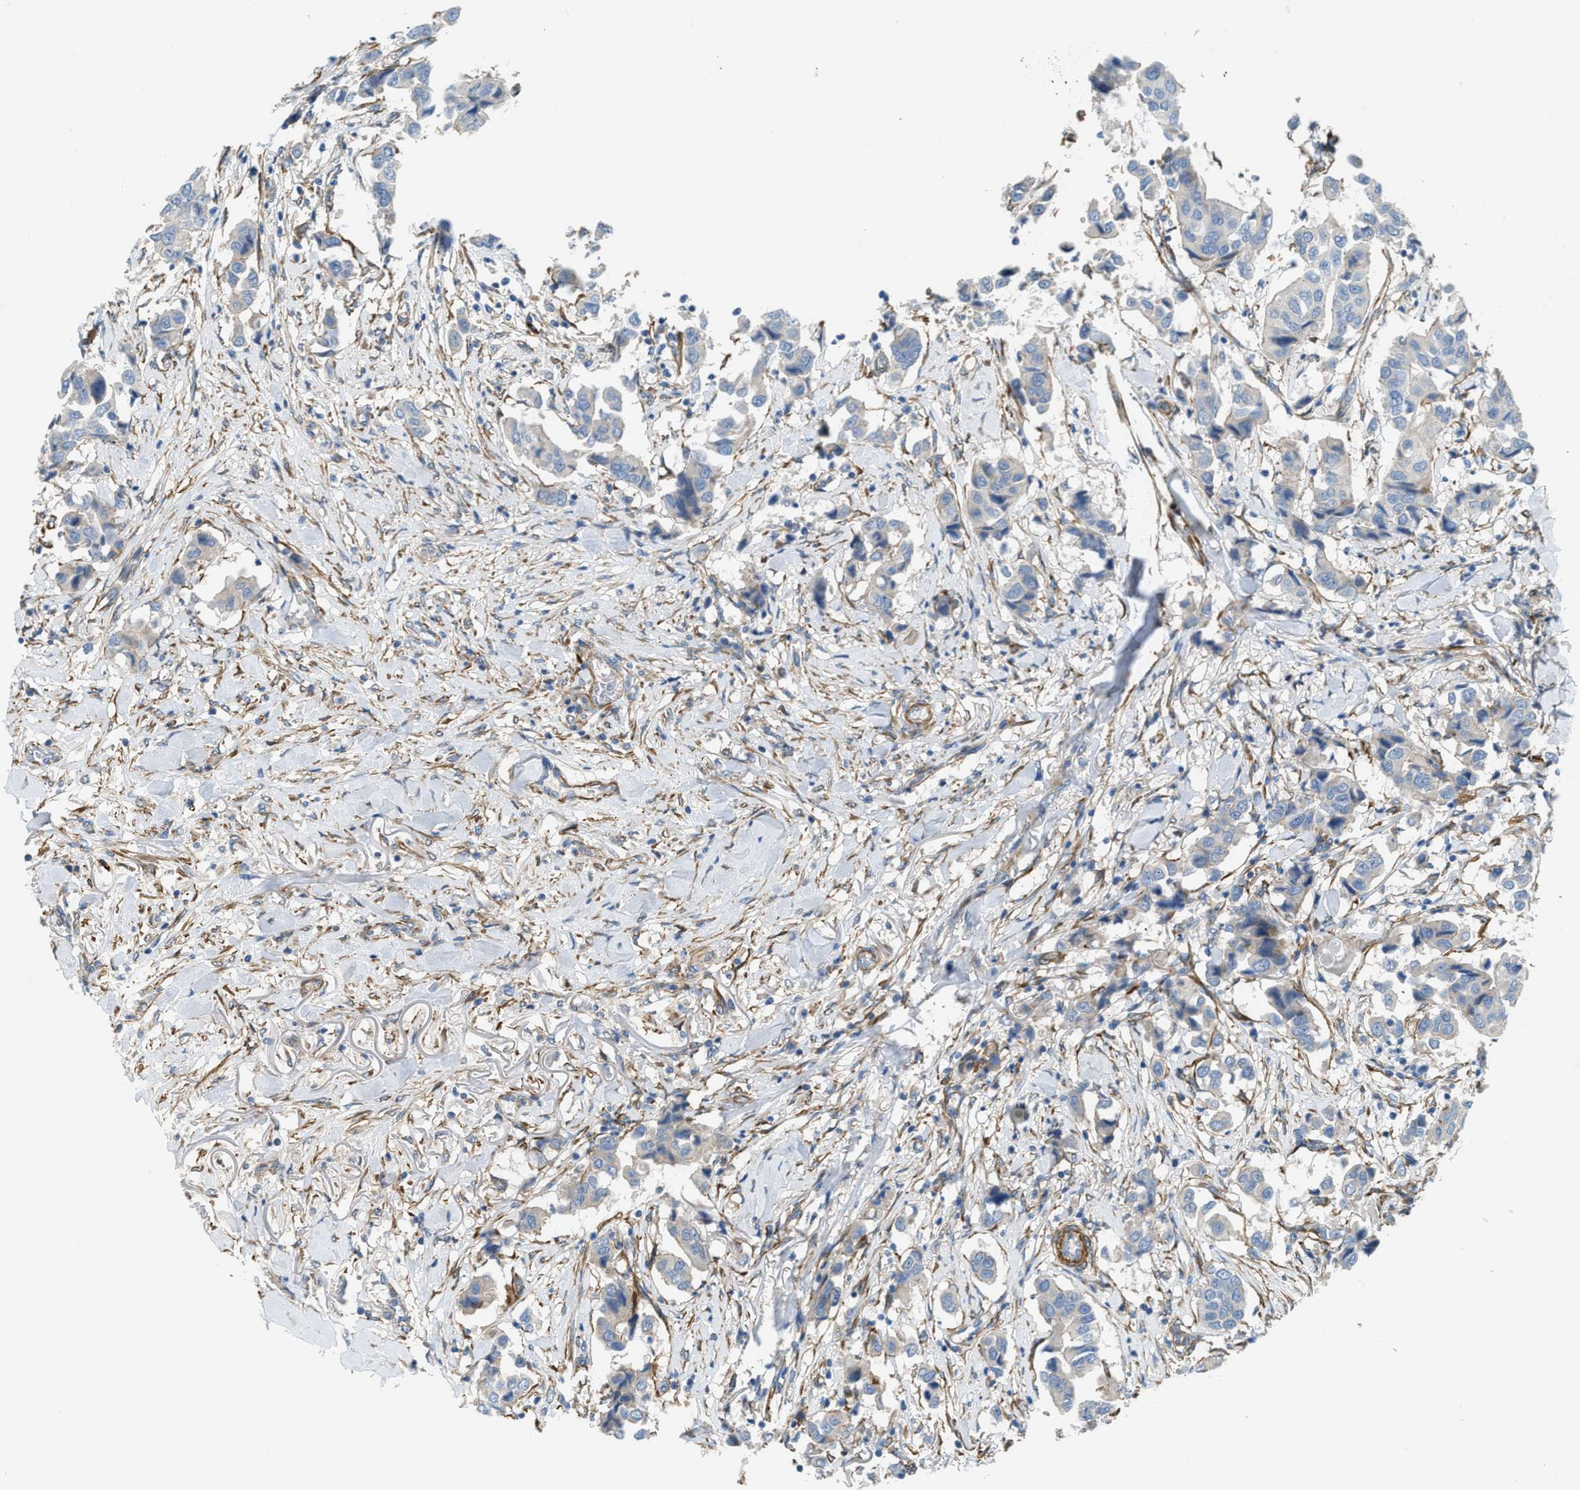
{"staining": {"intensity": "negative", "quantity": "none", "location": "none"}, "tissue": "breast cancer", "cell_type": "Tumor cells", "image_type": "cancer", "snomed": [{"axis": "morphology", "description": "Duct carcinoma"}, {"axis": "topography", "description": "Breast"}], "caption": "An immunohistochemistry (IHC) photomicrograph of breast cancer (intraductal carcinoma) is shown. There is no staining in tumor cells of breast cancer (intraductal carcinoma). Nuclei are stained in blue.", "gene": "BMPR1A", "patient": {"sex": "female", "age": 80}}